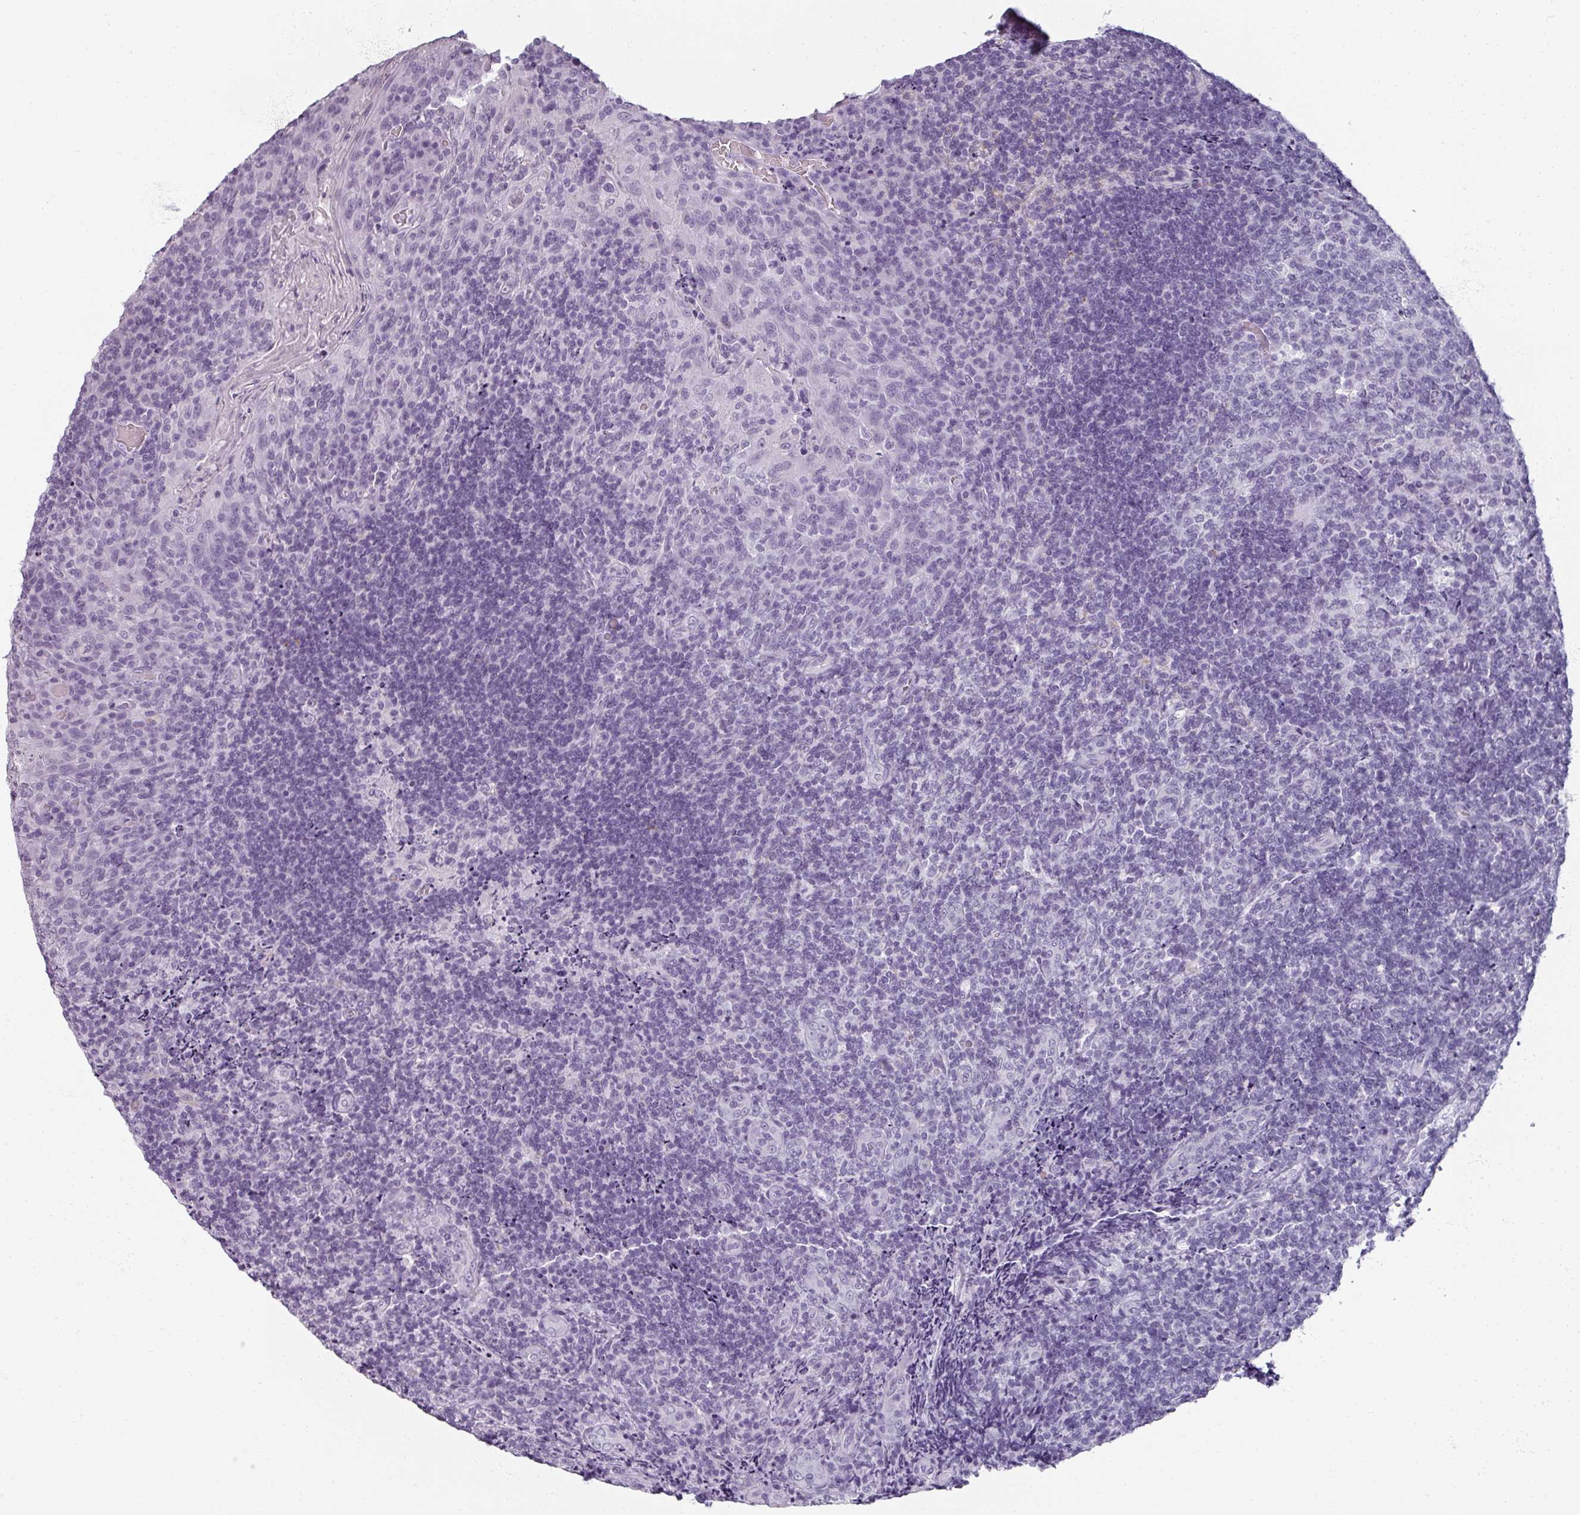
{"staining": {"intensity": "negative", "quantity": "none", "location": "none"}, "tissue": "tonsil", "cell_type": "Germinal center cells", "image_type": "normal", "snomed": [{"axis": "morphology", "description": "Normal tissue, NOS"}, {"axis": "topography", "description": "Tonsil"}], "caption": "This is an IHC histopathology image of unremarkable tonsil. There is no staining in germinal center cells.", "gene": "REG3A", "patient": {"sex": "male", "age": 17}}